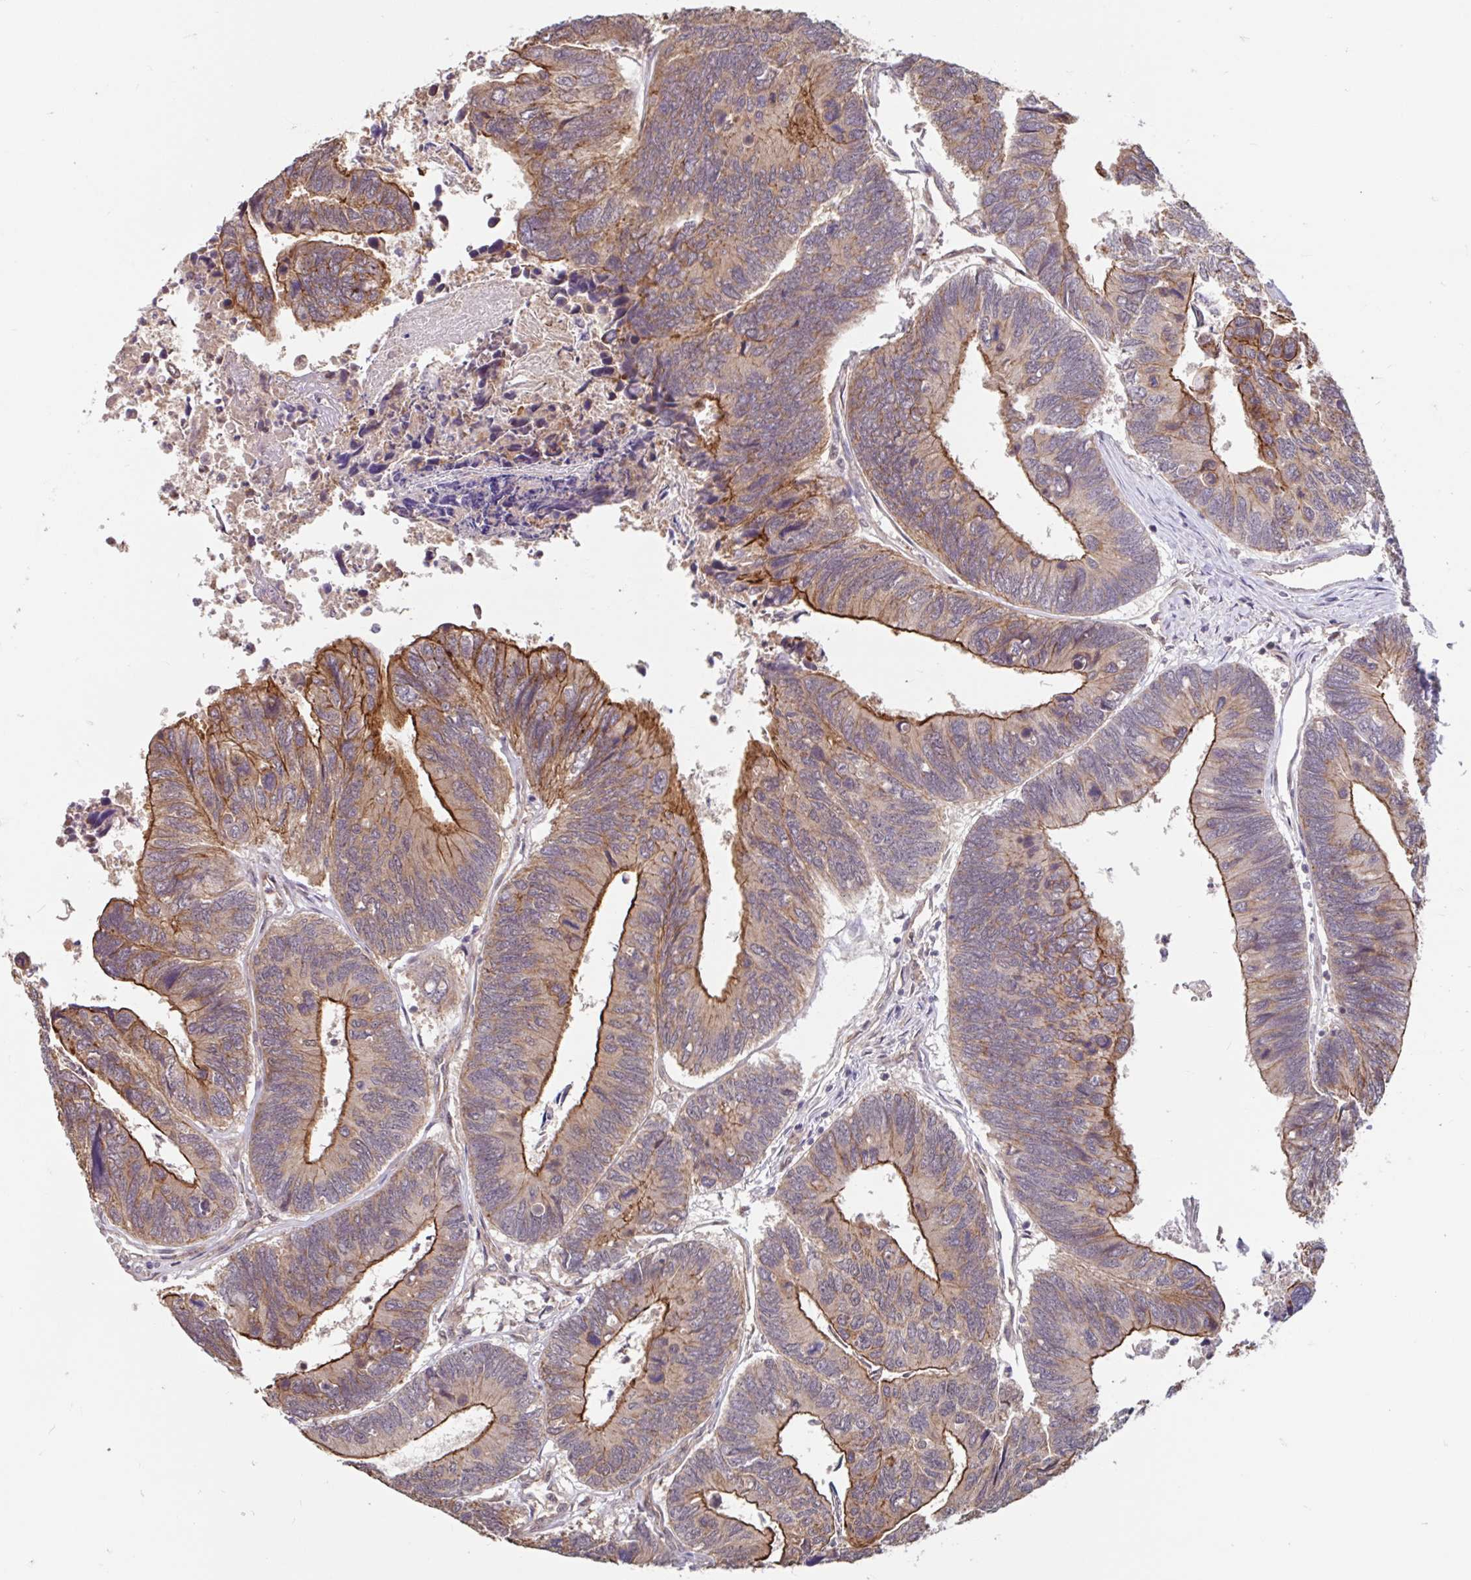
{"staining": {"intensity": "moderate", "quantity": "25%-75%", "location": "cytoplasmic/membranous"}, "tissue": "colorectal cancer", "cell_type": "Tumor cells", "image_type": "cancer", "snomed": [{"axis": "morphology", "description": "Adenocarcinoma, NOS"}, {"axis": "topography", "description": "Colon"}], "caption": "IHC micrograph of human colorectal cancer stained for a protein (brown), which shows medium levels of moderate cytoplasmic/membranous positivity in approximately 25%-75% of tumor cells.", "gene": "STYXL1", "patient": {"sex": "female", "age": 67}}